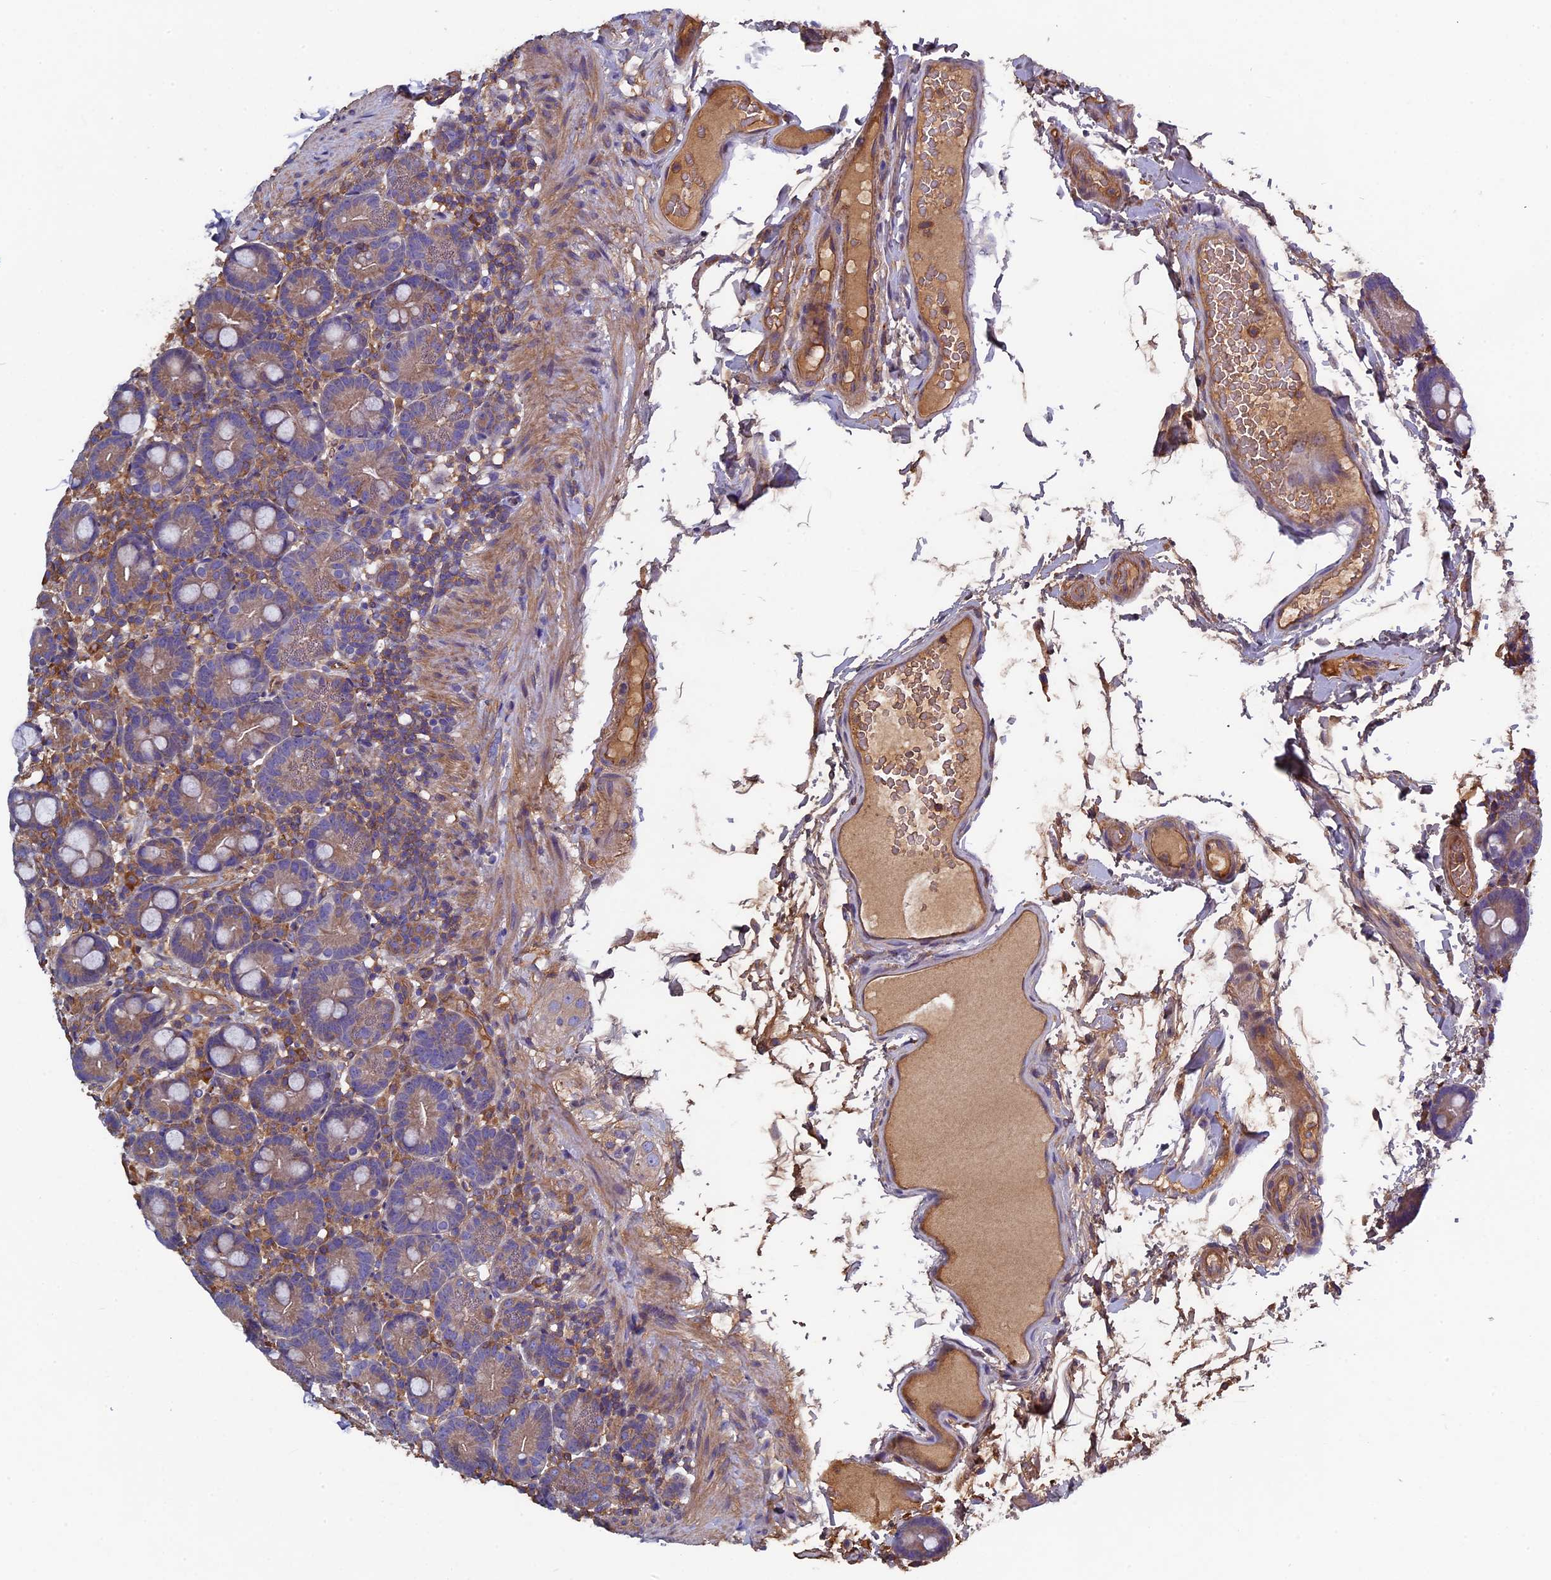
{"staining": {"intensity": "moderate", "quantity": ">75%", "location": "cytoplasmic/membranous"}, "tissue": "small intestine", "cell_type": "Glandular cells", "image_type": "normal", "snomed": [{"axis": "morphology", "description": "Normal tissue, NOS"}, {"axis": "topography", "description": "Small intestine"}], "caption": "This is a micrograph of IHC staining of normal small intestine, which shows moderate positivity in the cytoplasmic/membranous of glandular cells.", "gene": "CCDC153", "patient": {"sex": "female", "age": 68}}